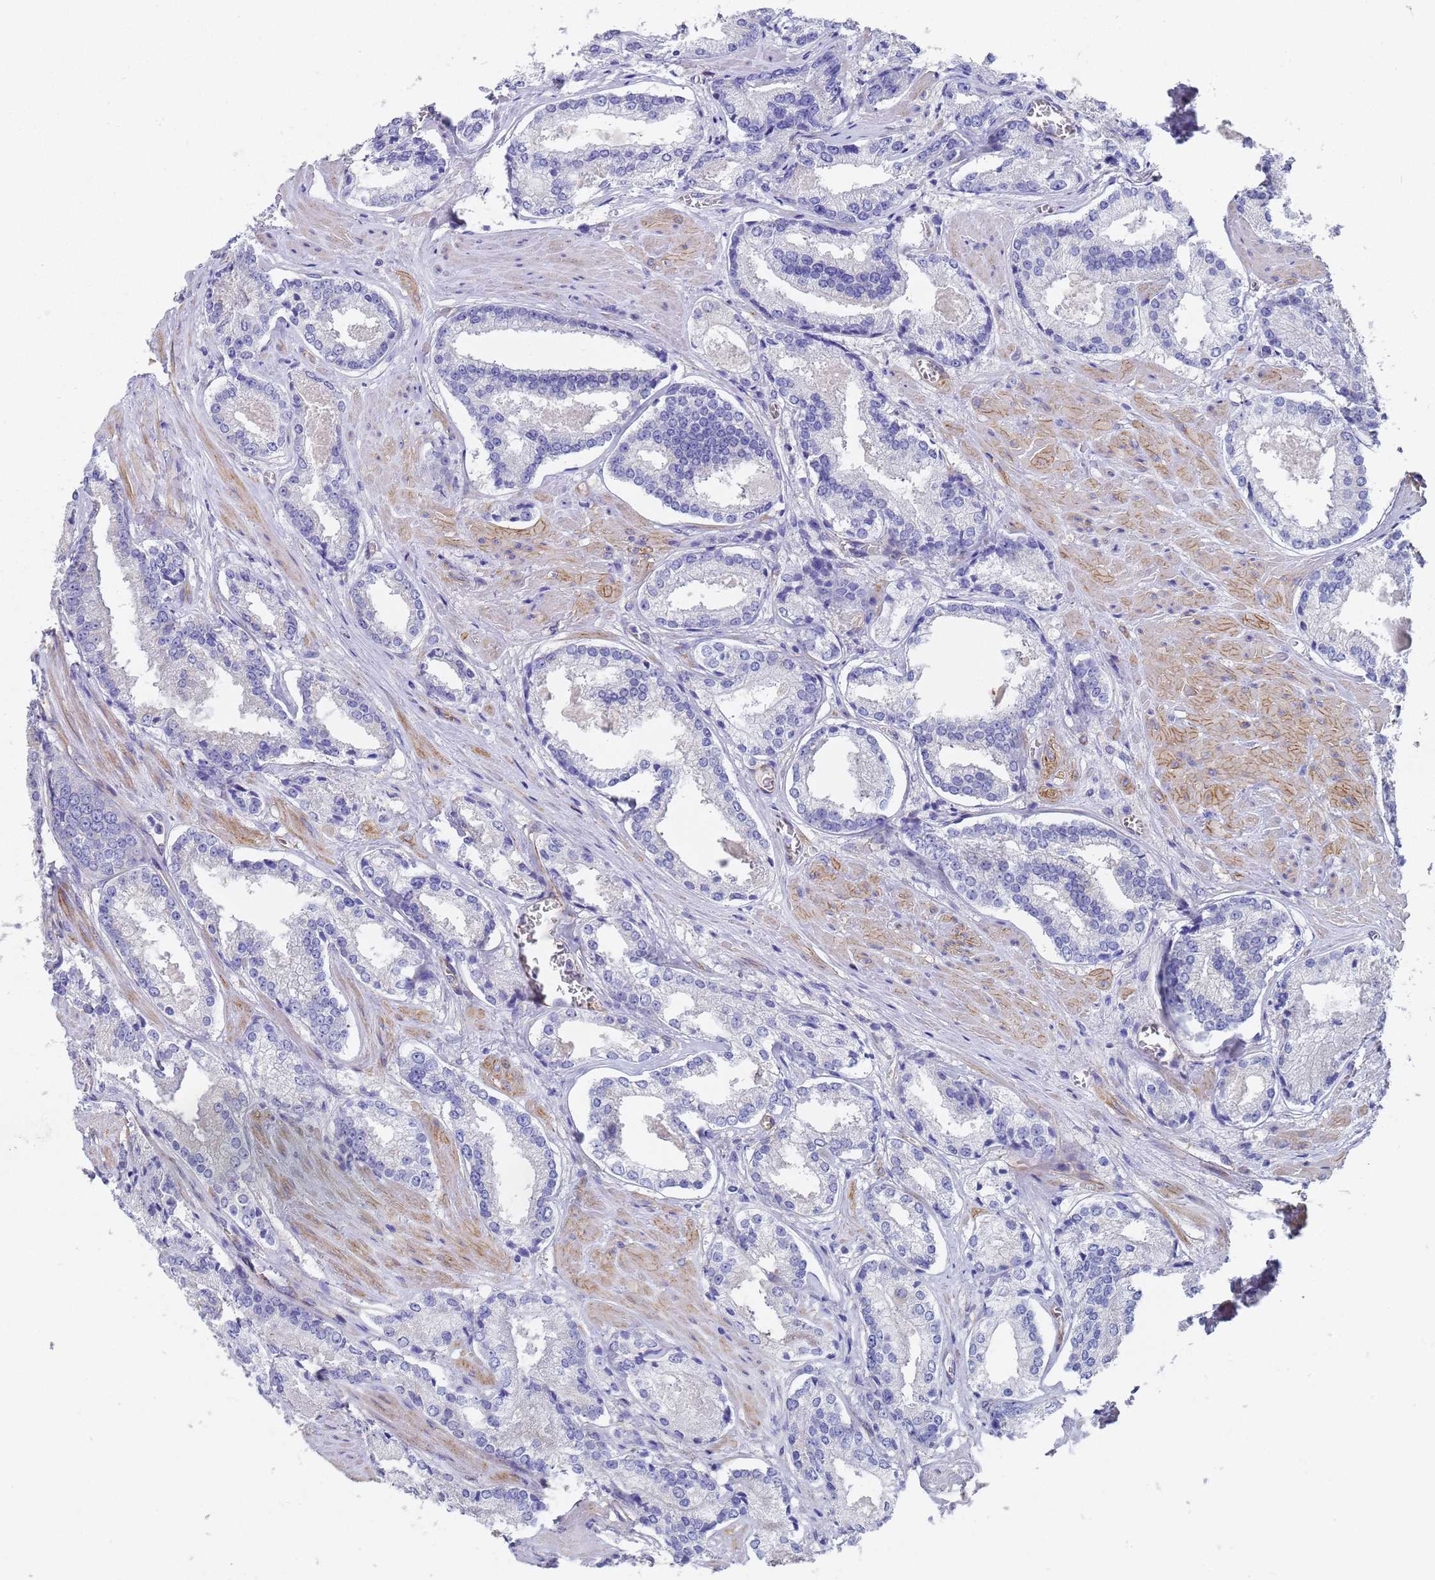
{"staining": {"intensity": "negative", "quantity": "none", "location": "none"}, "tissue": "prostate cancer", "cell_type": "Tumor cells", "image_type": "cancer", "snomed": [{"axis": "morphology", "description": "Adenocarcinoma, Low grade"}, {"axis": "topography", "description": "Prostate"}], "caption": "Tumor cells are negative for protein expression in human prostate adenocarcinoma (low-grade).", "gene": "TUBB1", "patient": {"sex": "male", "age": 54}}